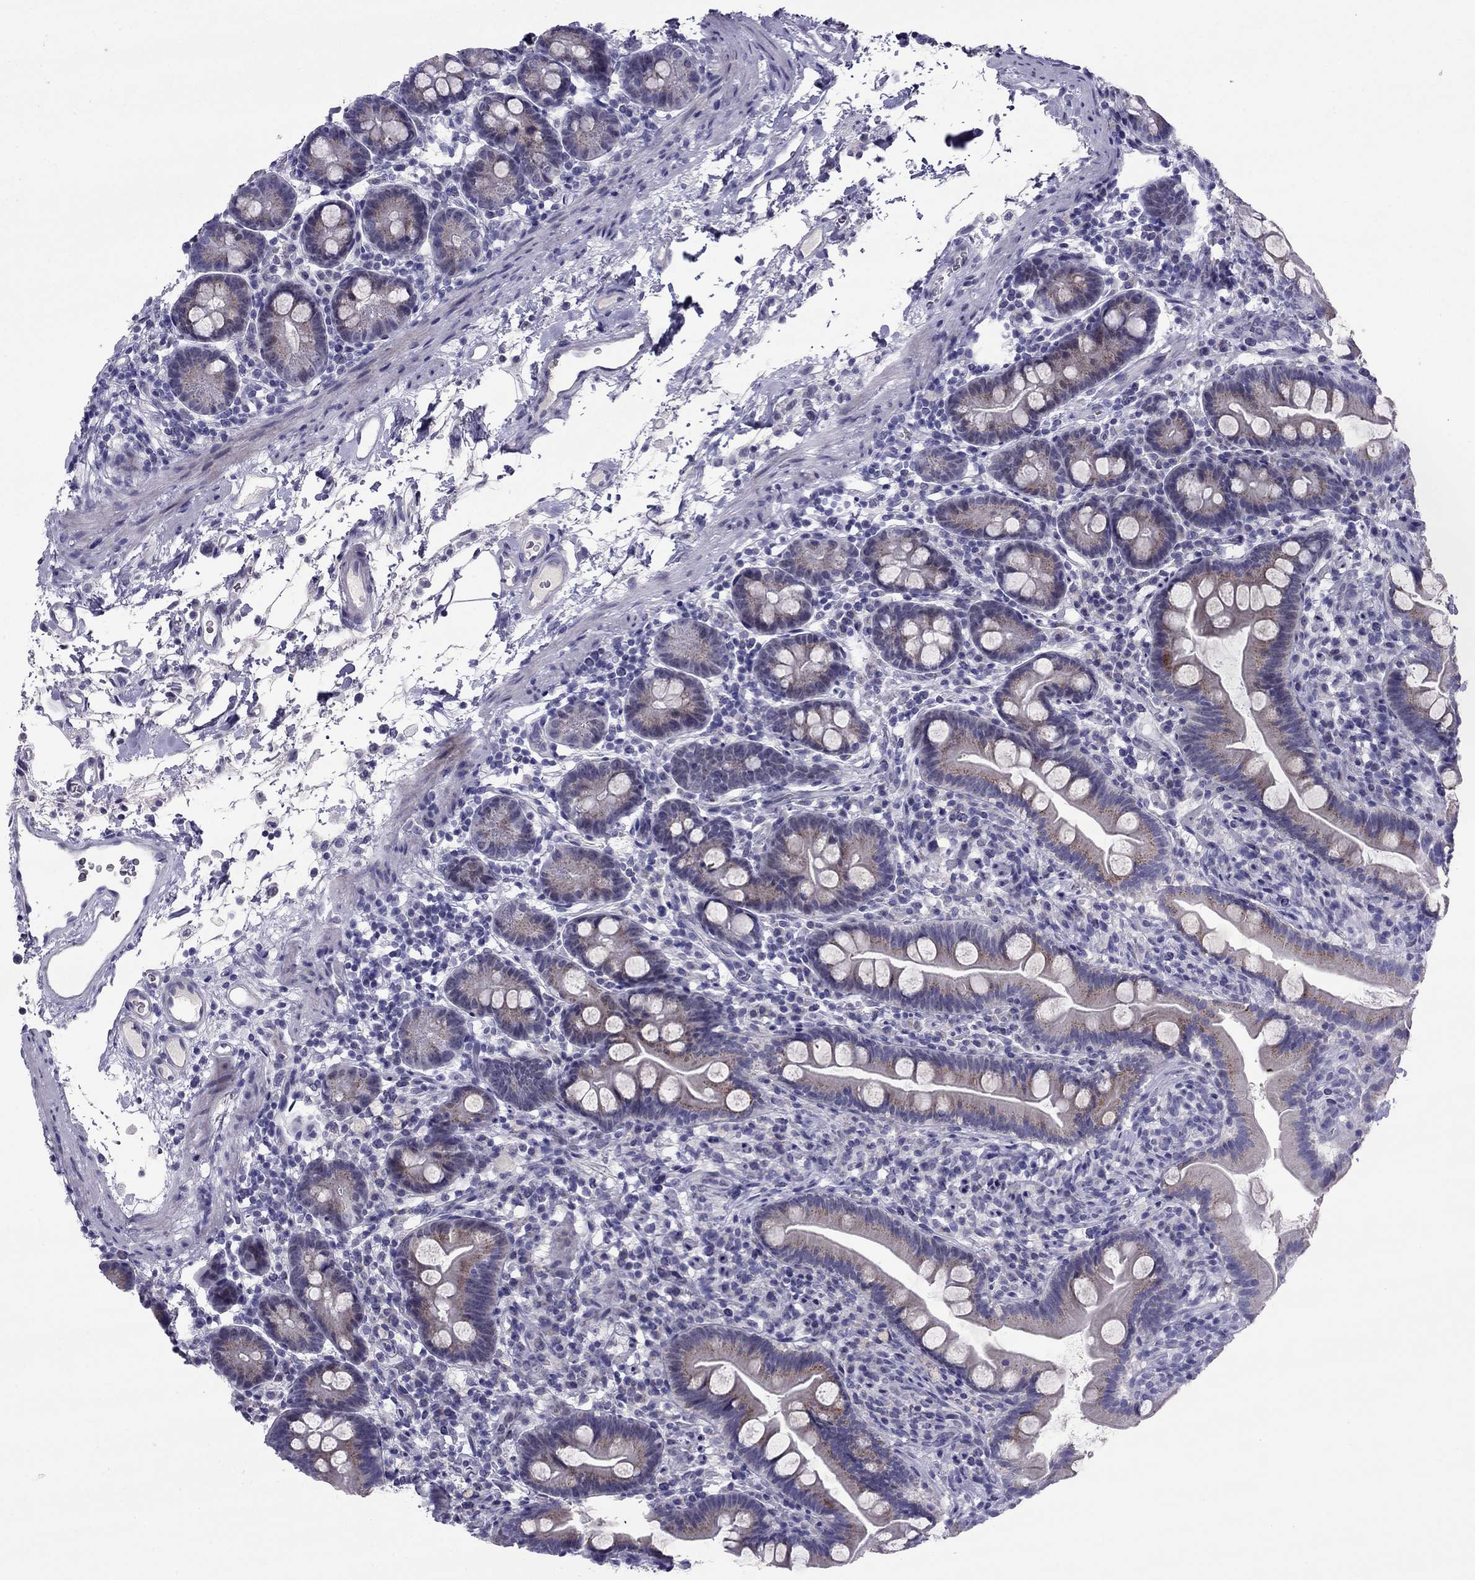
{"staining": {"intensity": "weak", "quantity": "25%-75%", "location": "cytoplasmic/membranous"}, "tissue": "small intestine", "cell_type": "Glandular cells", "image_type": "normal", "snomed": [{"axis": "morphology", "description": "Normal tissue, NOS"}, {"axis": "topography", "description": "Small intestine"}], "caption": "Unremarkable small intestine shows weak cytoplasmic/membranous expression in approximately 25%-75% of glandular cells.", "gene": "MYBPH", "patient": {"sex": "female", "age": 44}}